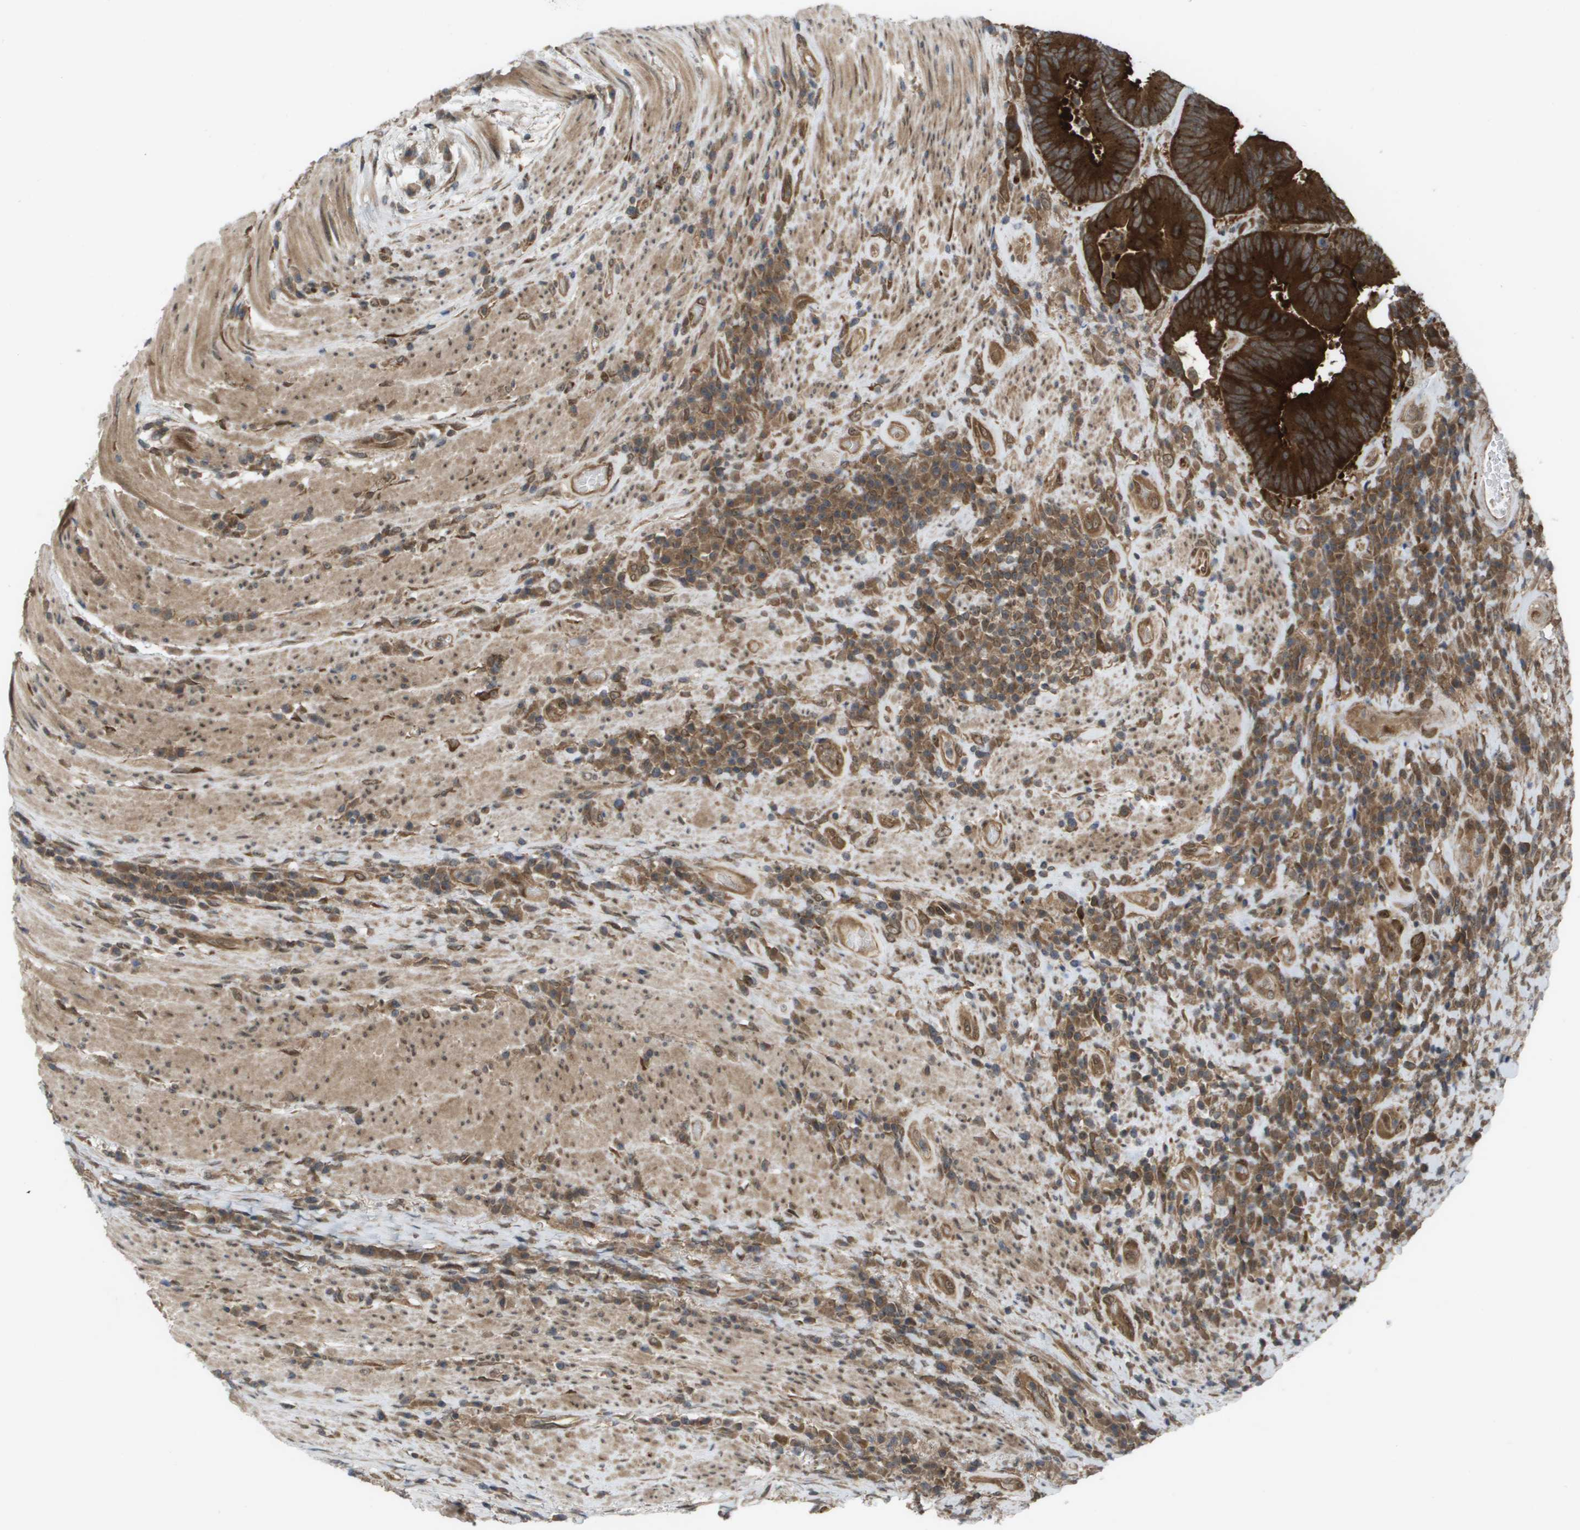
{"staining": {"intensity": "strong", "quantity": ">75%", "location": "cytoplasmic/membranous"}, "tissue": "colorectal cancer", "cell_type": "Tumor cells", "image_type": "cancer", "snomed": [{"axis": "morphology", "description": "Adenocarcinoma, NOS"}, {"axis": "topography", "description": "Rectum"}], "caption": "Strong cytoplasmic/membranous positivity for a protein is seen in approximately >75% of tumor cells of colorectal cancer (adenocarcinoma) using immunohistochemistry.", "gene": "CTPS2", "patient": {"sex": "female", "age": 89}}